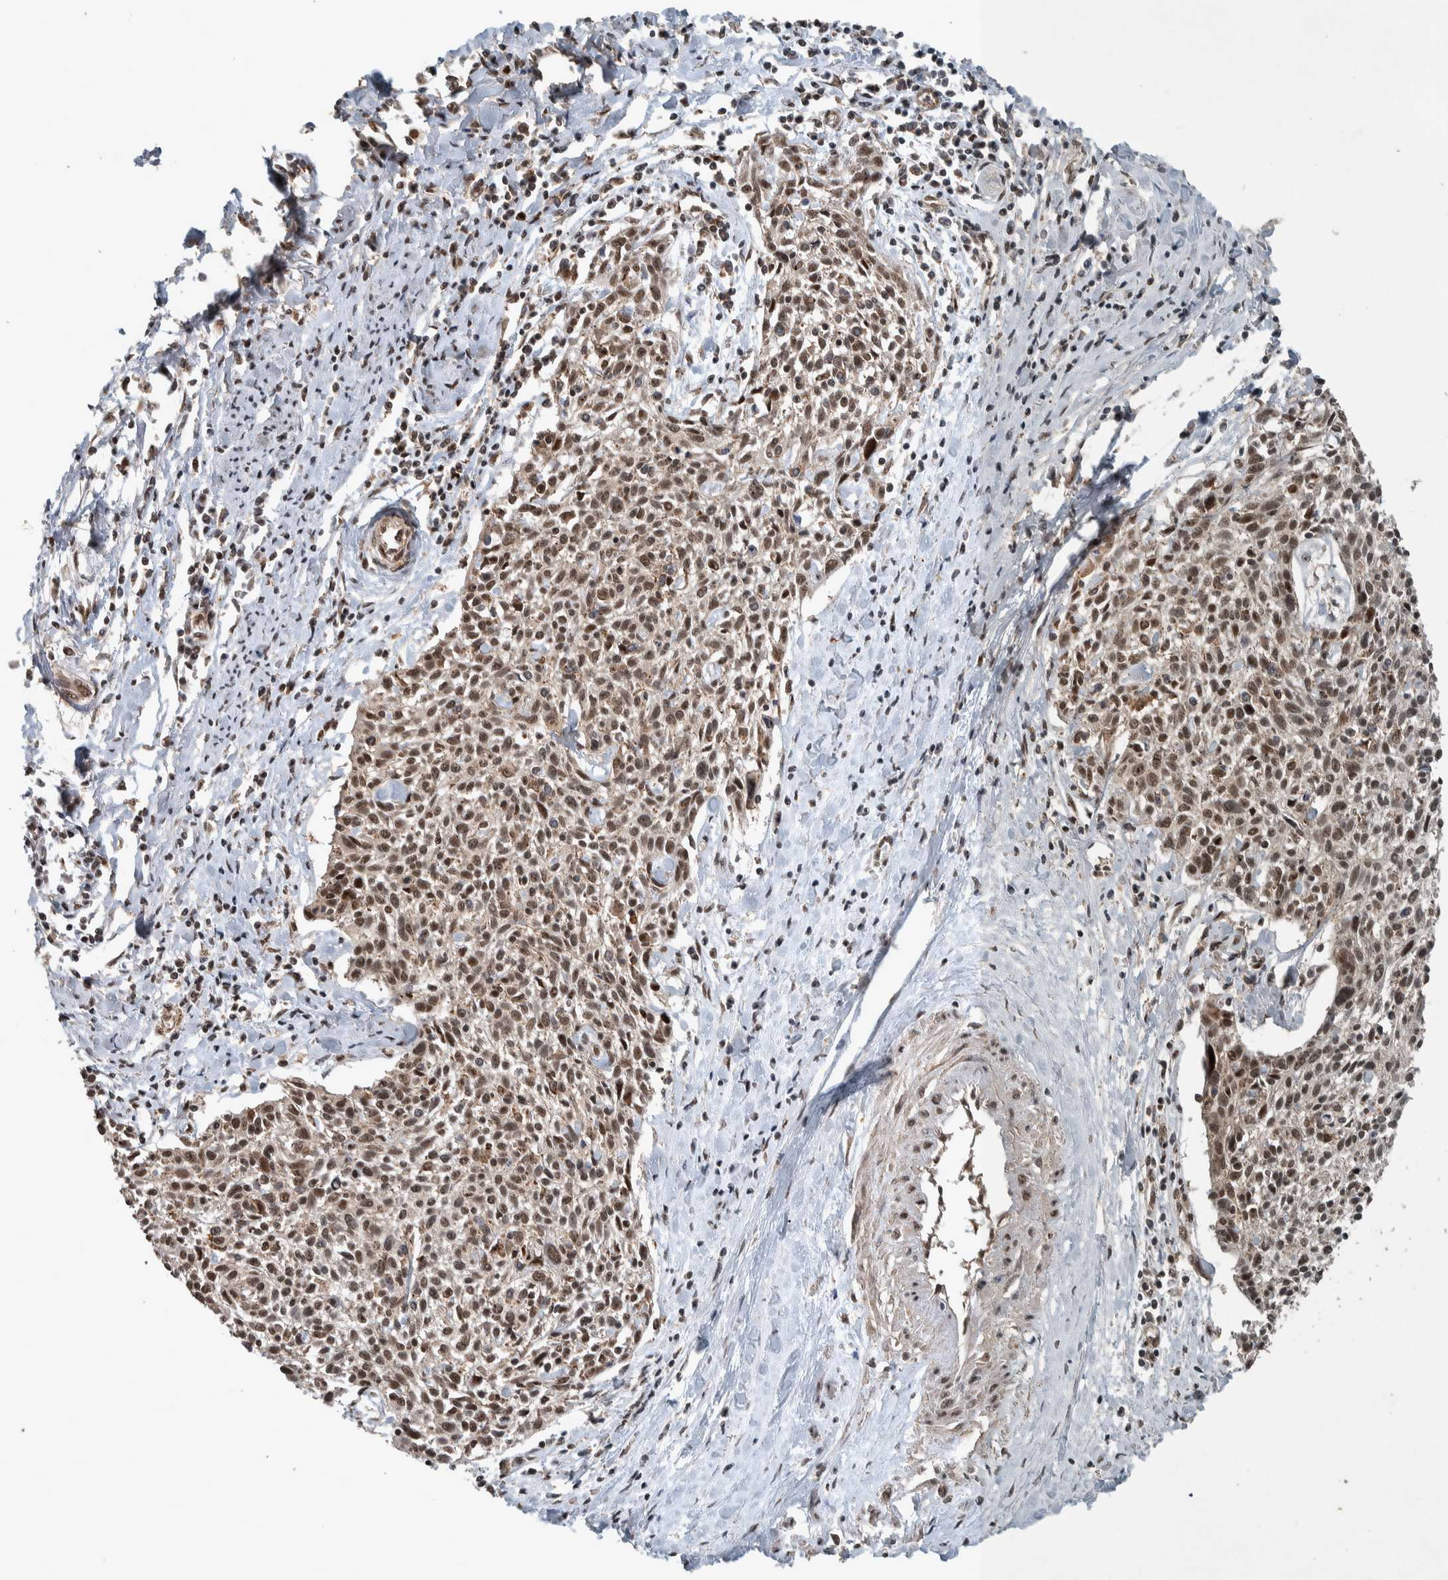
{"staining": {"intensity": "moderate", "quantity": ">75%", "location": "nuclear"}, "tissue": "cervical cancer", "cell_type": "Tumor cells", "image_type": "cancer", "snomed": [{"axis": "morphology", "description": "Squamous cell carcinoma, NOS"}, {"axis": "topography", "description": "Cervix"}], "caption": "Immunohistochemical staining of human cervical cancer (squamous cell carcinoma) exhibits moderate nuclear protein positivity in about >75% of tumor cells. The protein is stained brown, and the nuclei are stained in blue (DAB (3,3'-diaminobenzidine) IHC with brightfield microscopy, high magnification).", "gene": "MYO1E", "patient": {"sex": "female", "age": 51}}